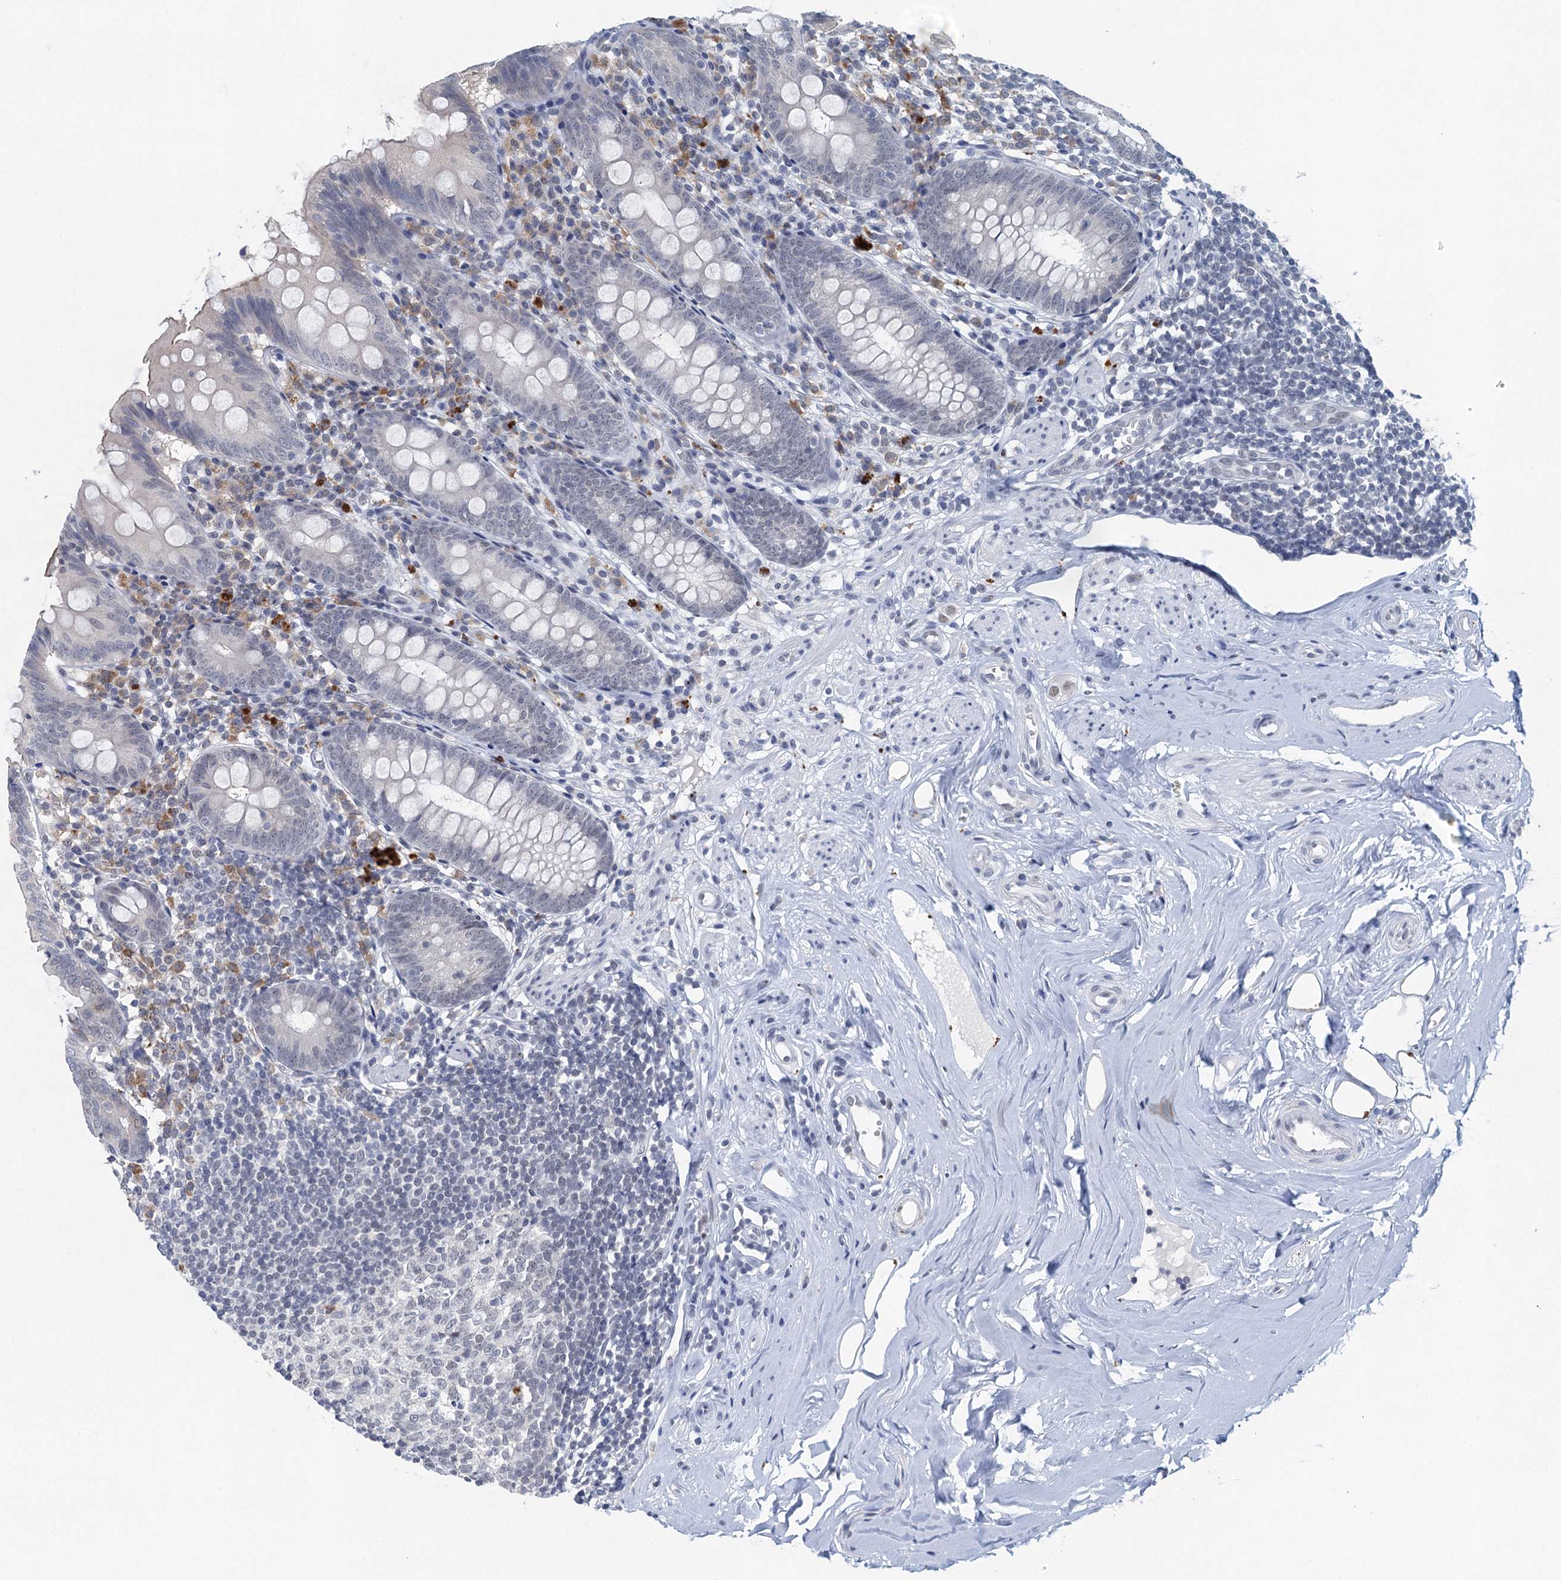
{"staining": {"intensity": "negative", "quantity": "none", "location": "none"}, "tissue": "appendix", "cell_type": "Glandular cells", "image_type": "normal", "snomed": [{"axis": "morphology", "description": "Normal tissue, NOS"}, {"axis": "topography", "description": "Appendix"}], "caption": "An IHC image of normal appendix is shown. There is no staining in glandular cells of appendix.", "gene": "ENSG00000230707", "patient": {"sex": "female", "age": 51}}